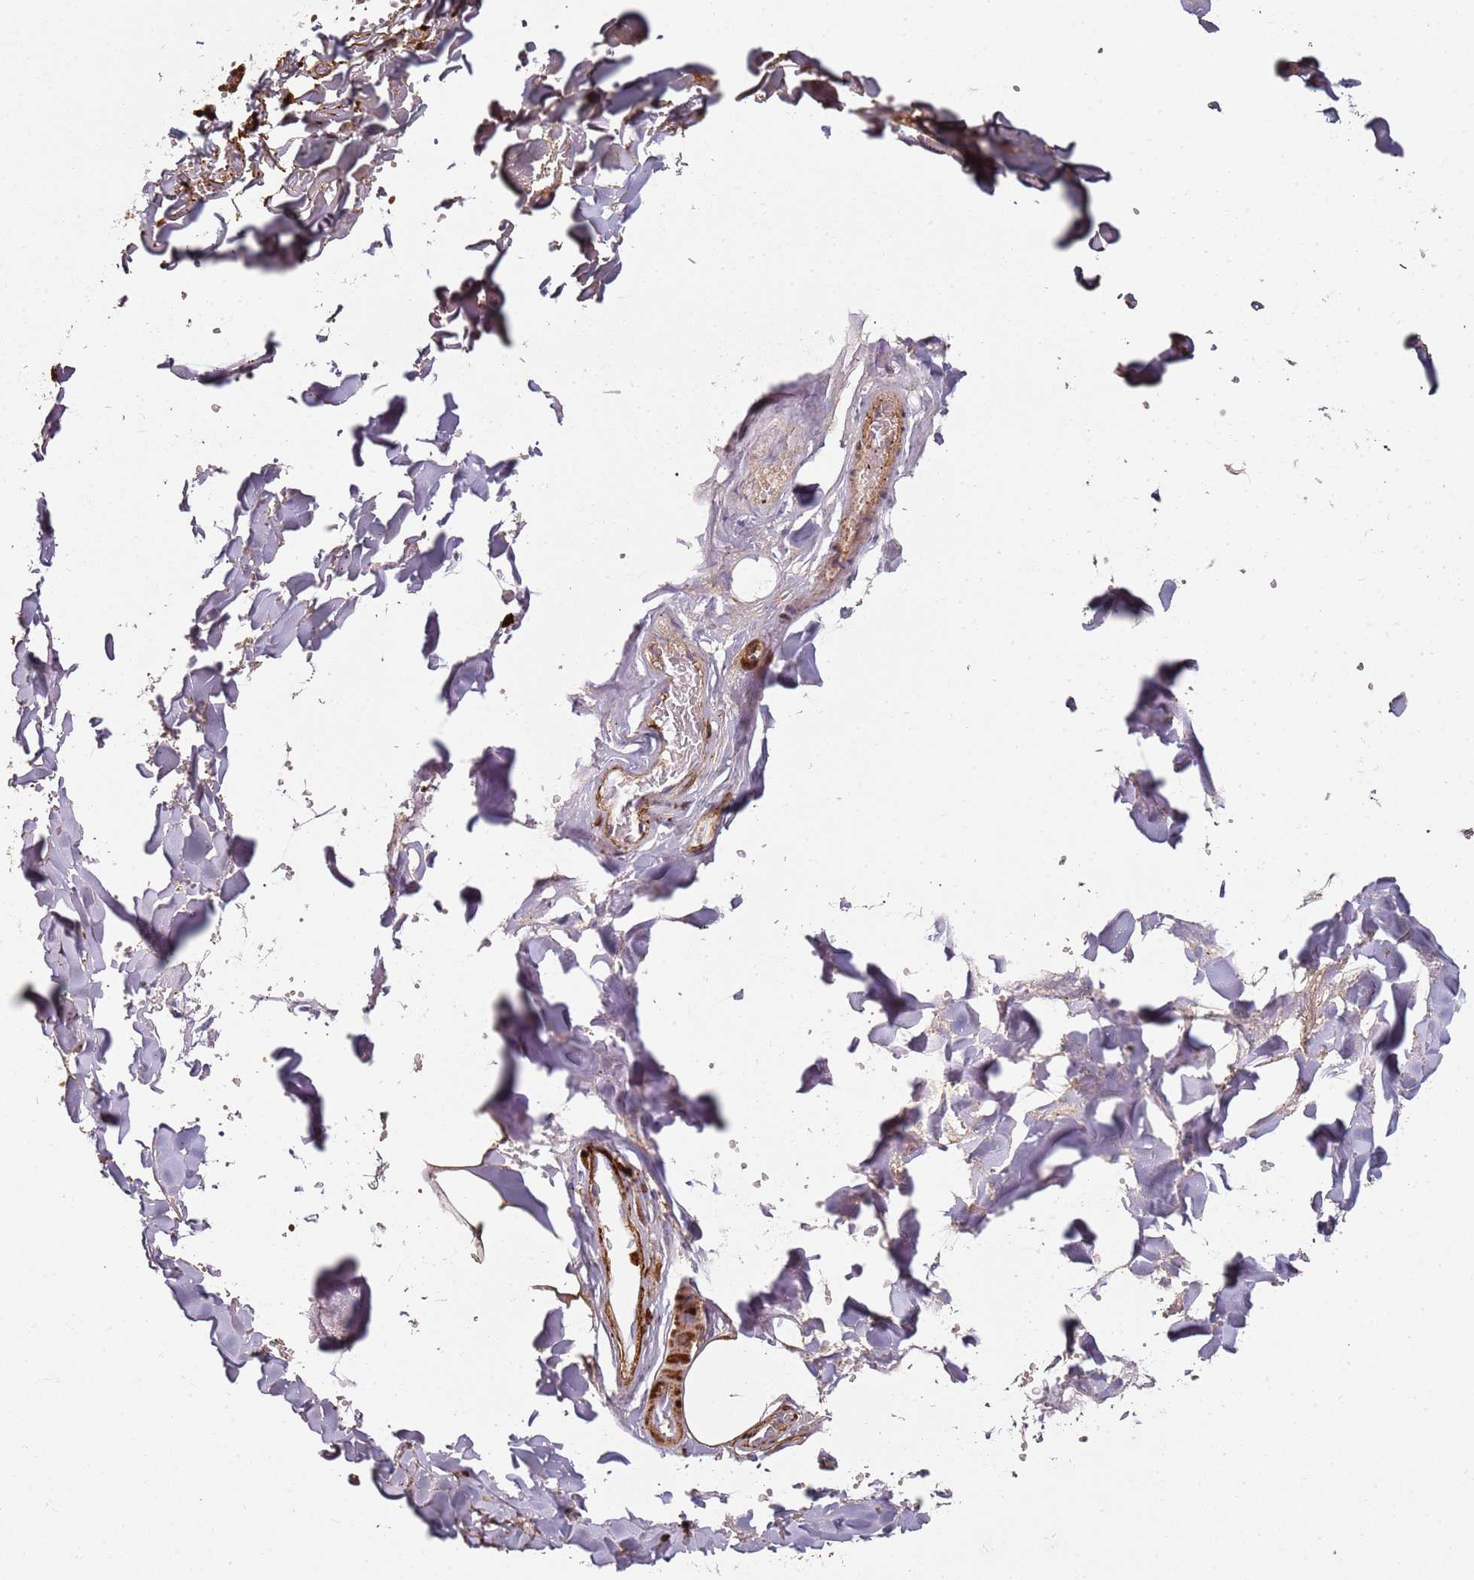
{"staining": {"intensity": "moderate", "quantity": ">75%", "location": "cytoplasmic/membranous"}, "tissue": "adipose tissue", "cell_type": "Adipocytes", "image_type": "normal", "snomed": [{"axis": "morphology", "description": "Normal tissue, NOS"}, {"axis": "topography", "description": "Salivary gland"}, {"axis": "topography", "description": "Peripheral nerve tissue"}], "caption": "Adipose tissue stained with DAB IHC displays medium levels of moderate cytoplasmic/membranous expression in about >75% of adipocytes. The protein is stained brown, and the nuclei are stained in blue (DAB (3,3'-diaminobenzidine) IHC with brightfield microscopy, high magnification).", "gene": "S100A4", "patient": {"sex": "male", "age": 38}}